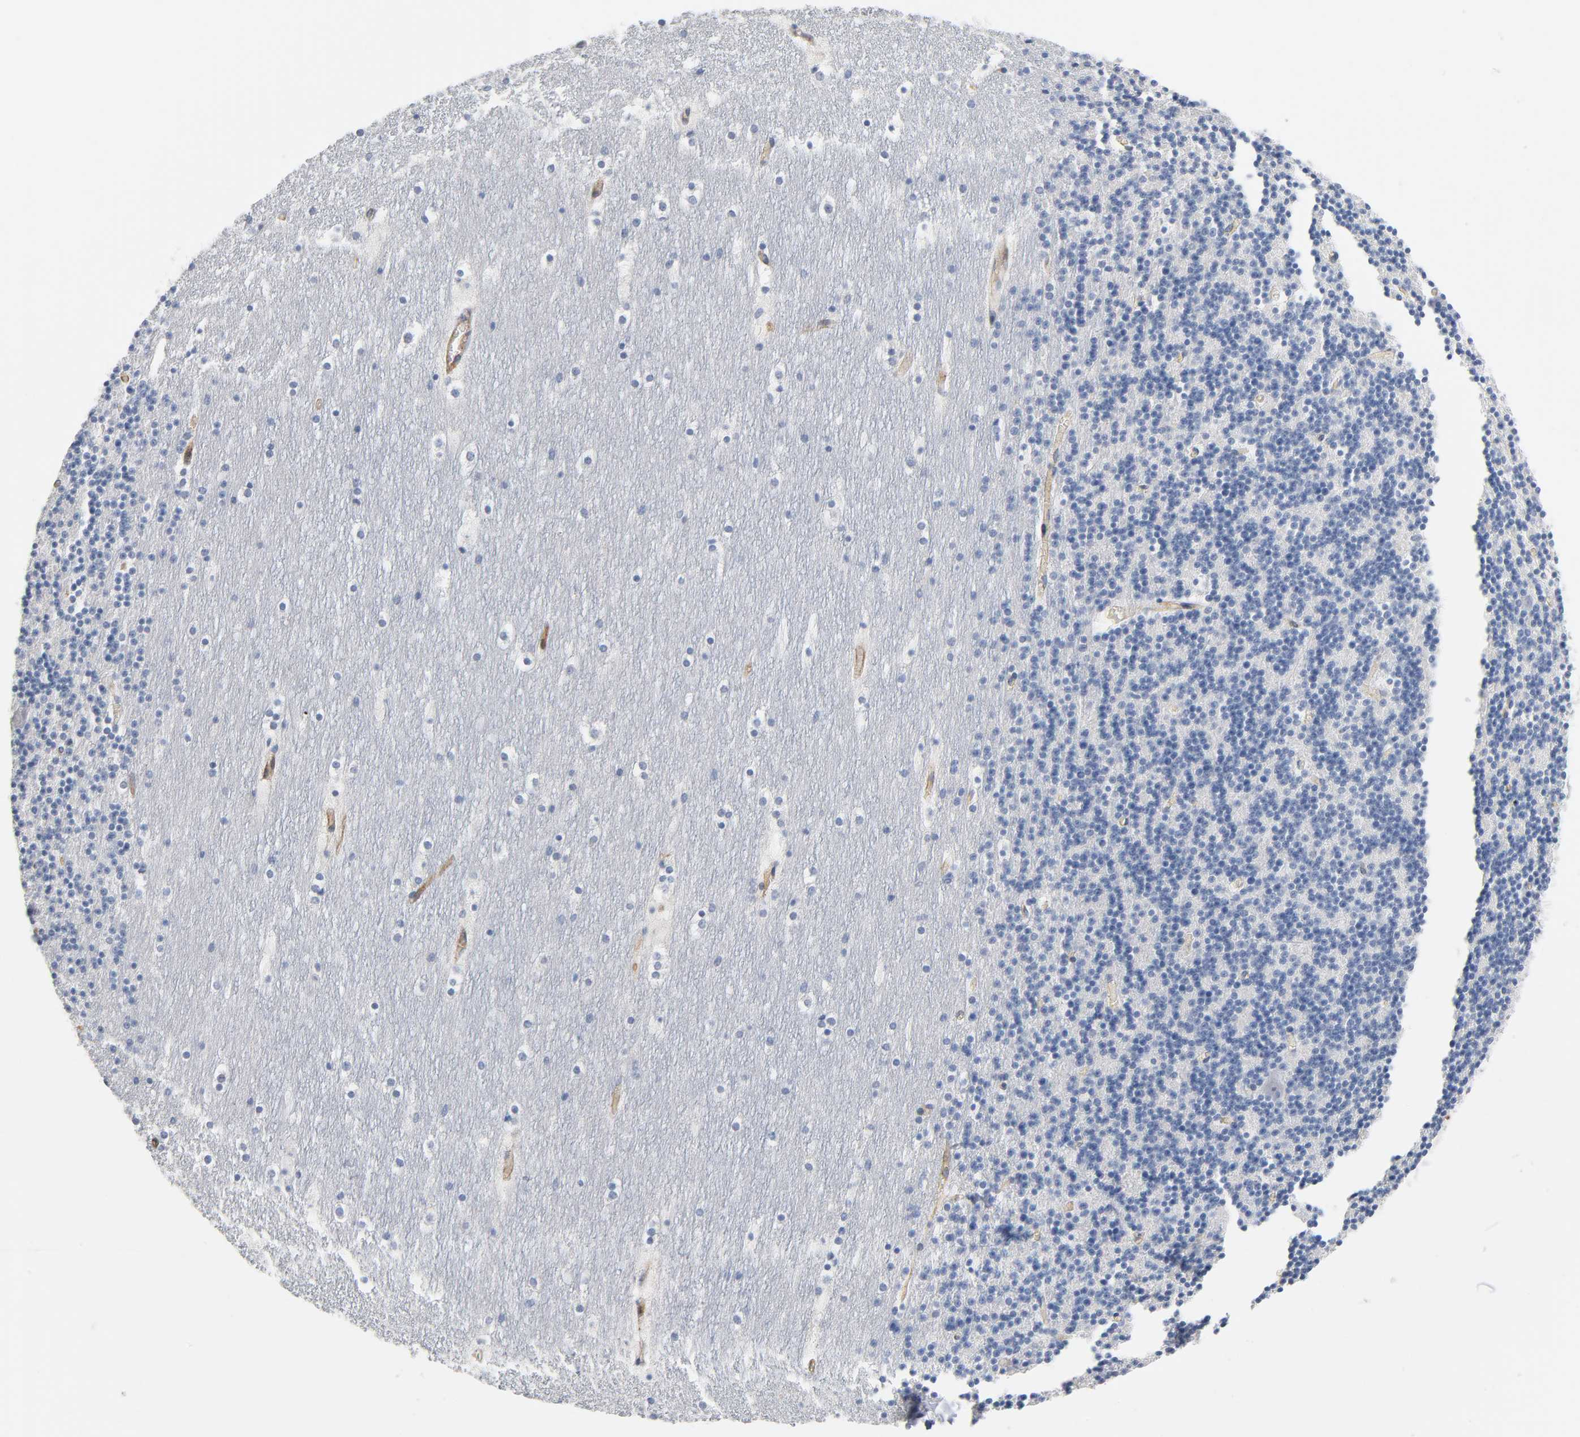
{"staining": {"intensity": "negative", "quantity": "none", "location": "none"}, "tissue": "cerebellum", "cell_type": "Cells in granular layer", "image_type": "normal", "snomed": [{"axis": "morphology", "description": "Normal tissue, NOS"}, {"axis": "topography", "description": "Cerebellum"}], "caption": "This photomicrograph is of normal cerebellum stained with immunohistochemistry (IHC) to label a protein in brown with the nuclei are counter-stained blue. There is no staining in cells in granular layer. Nuclei are stained in blue.", "gene": "CD2AP", "patient": {"sex": "male", "age": 45}}